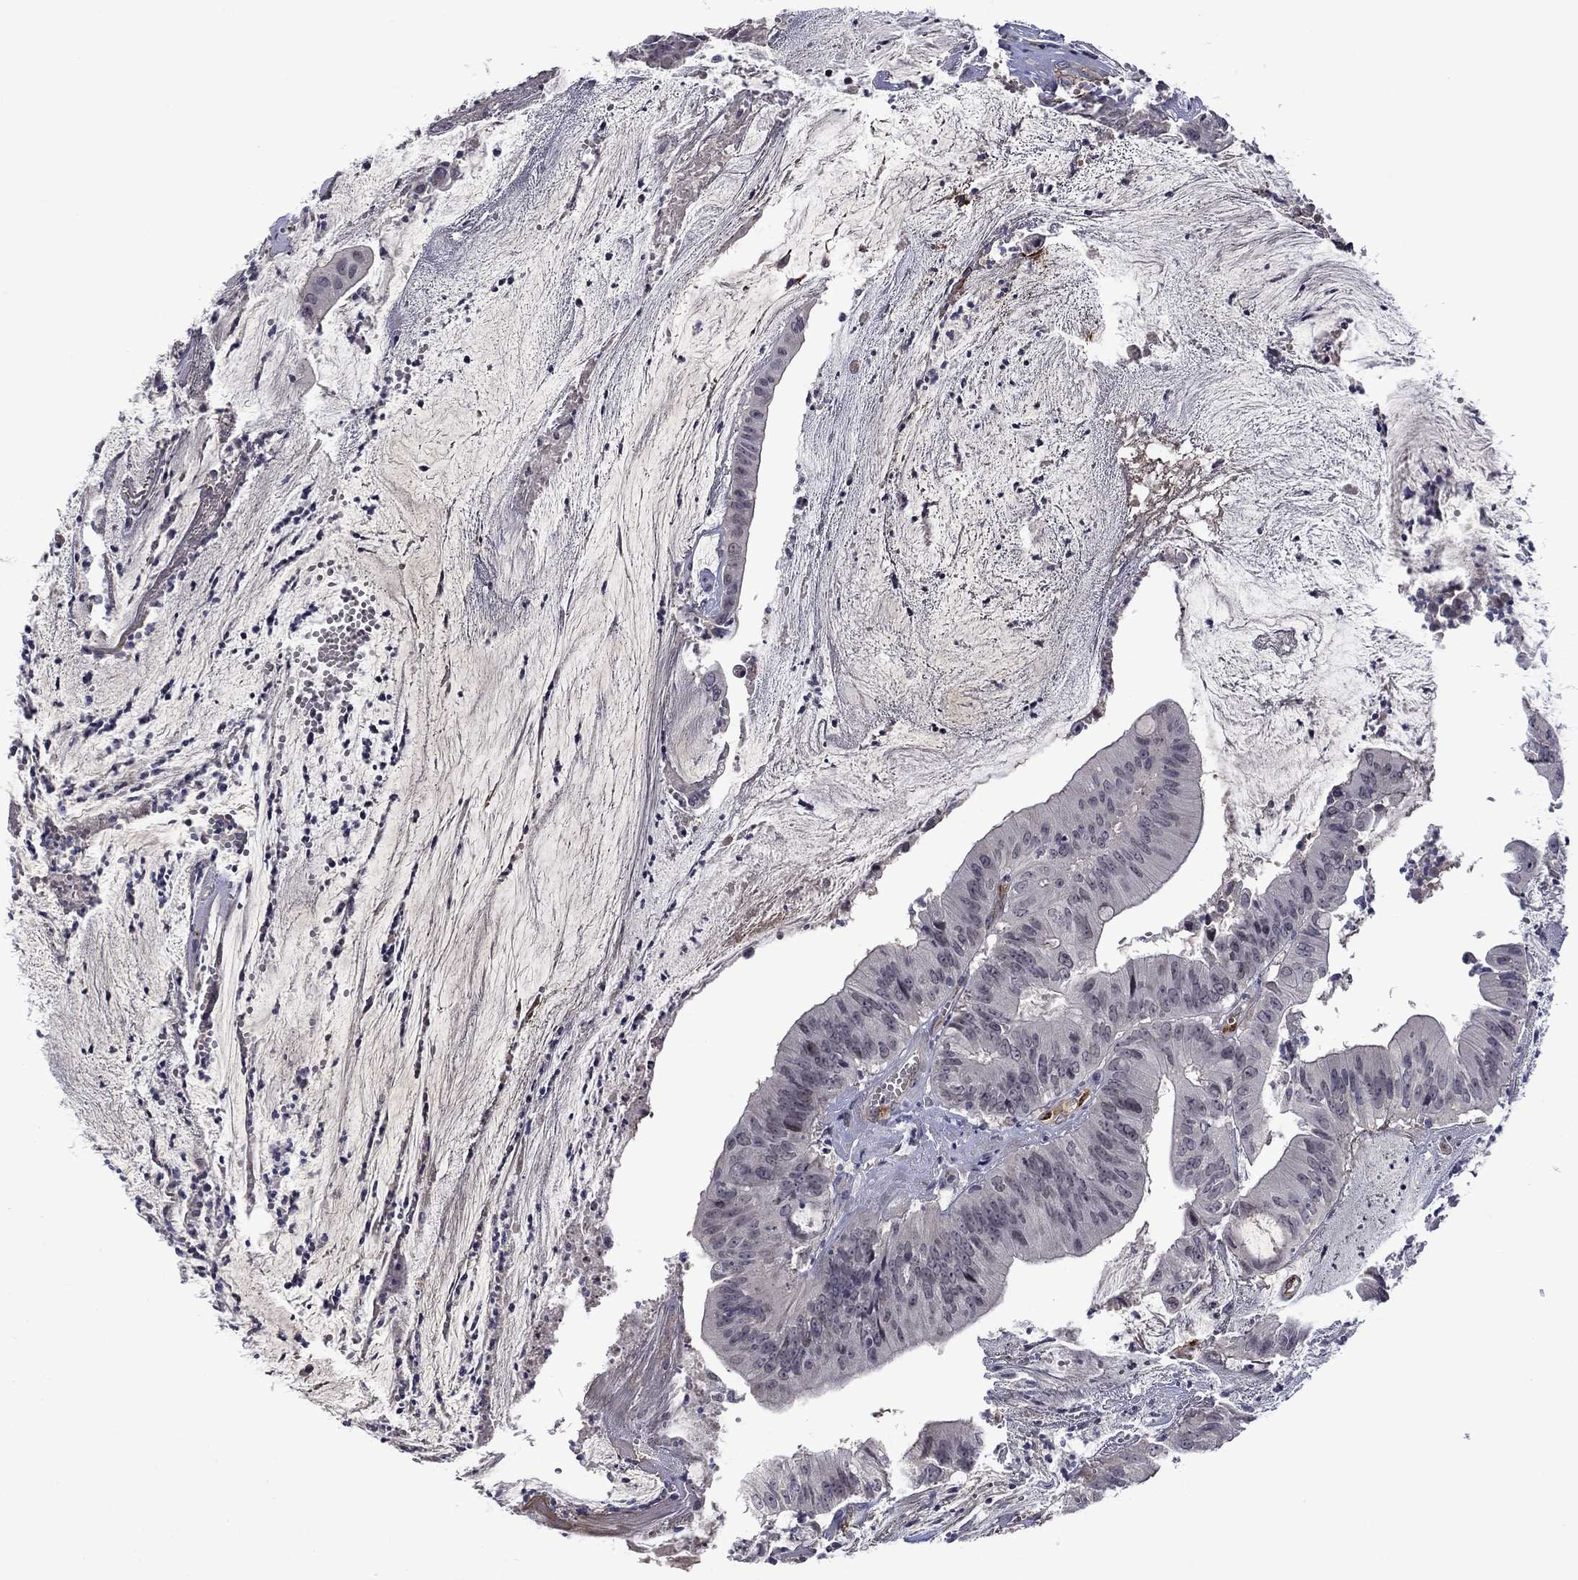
{"staining": {"intensity": "negative", "quantity": "none", "location": "none"}, "tissue": "colorectal cancer", "cell_type": "Tumor cells", "image_type": "cancer", "snomed": [{"axis": "morphology", "description": "Adenocarcinoma, NOS"}, {"axis": "topography", "description": "Colon"}], "caption": "Immunohistochemistry image of colorectal cancer stained for a protein (brown), which demonstrates no staining in tumor cells.", "gene": "SLITRK1", "patient": {"sex": "female", "age": 69}}